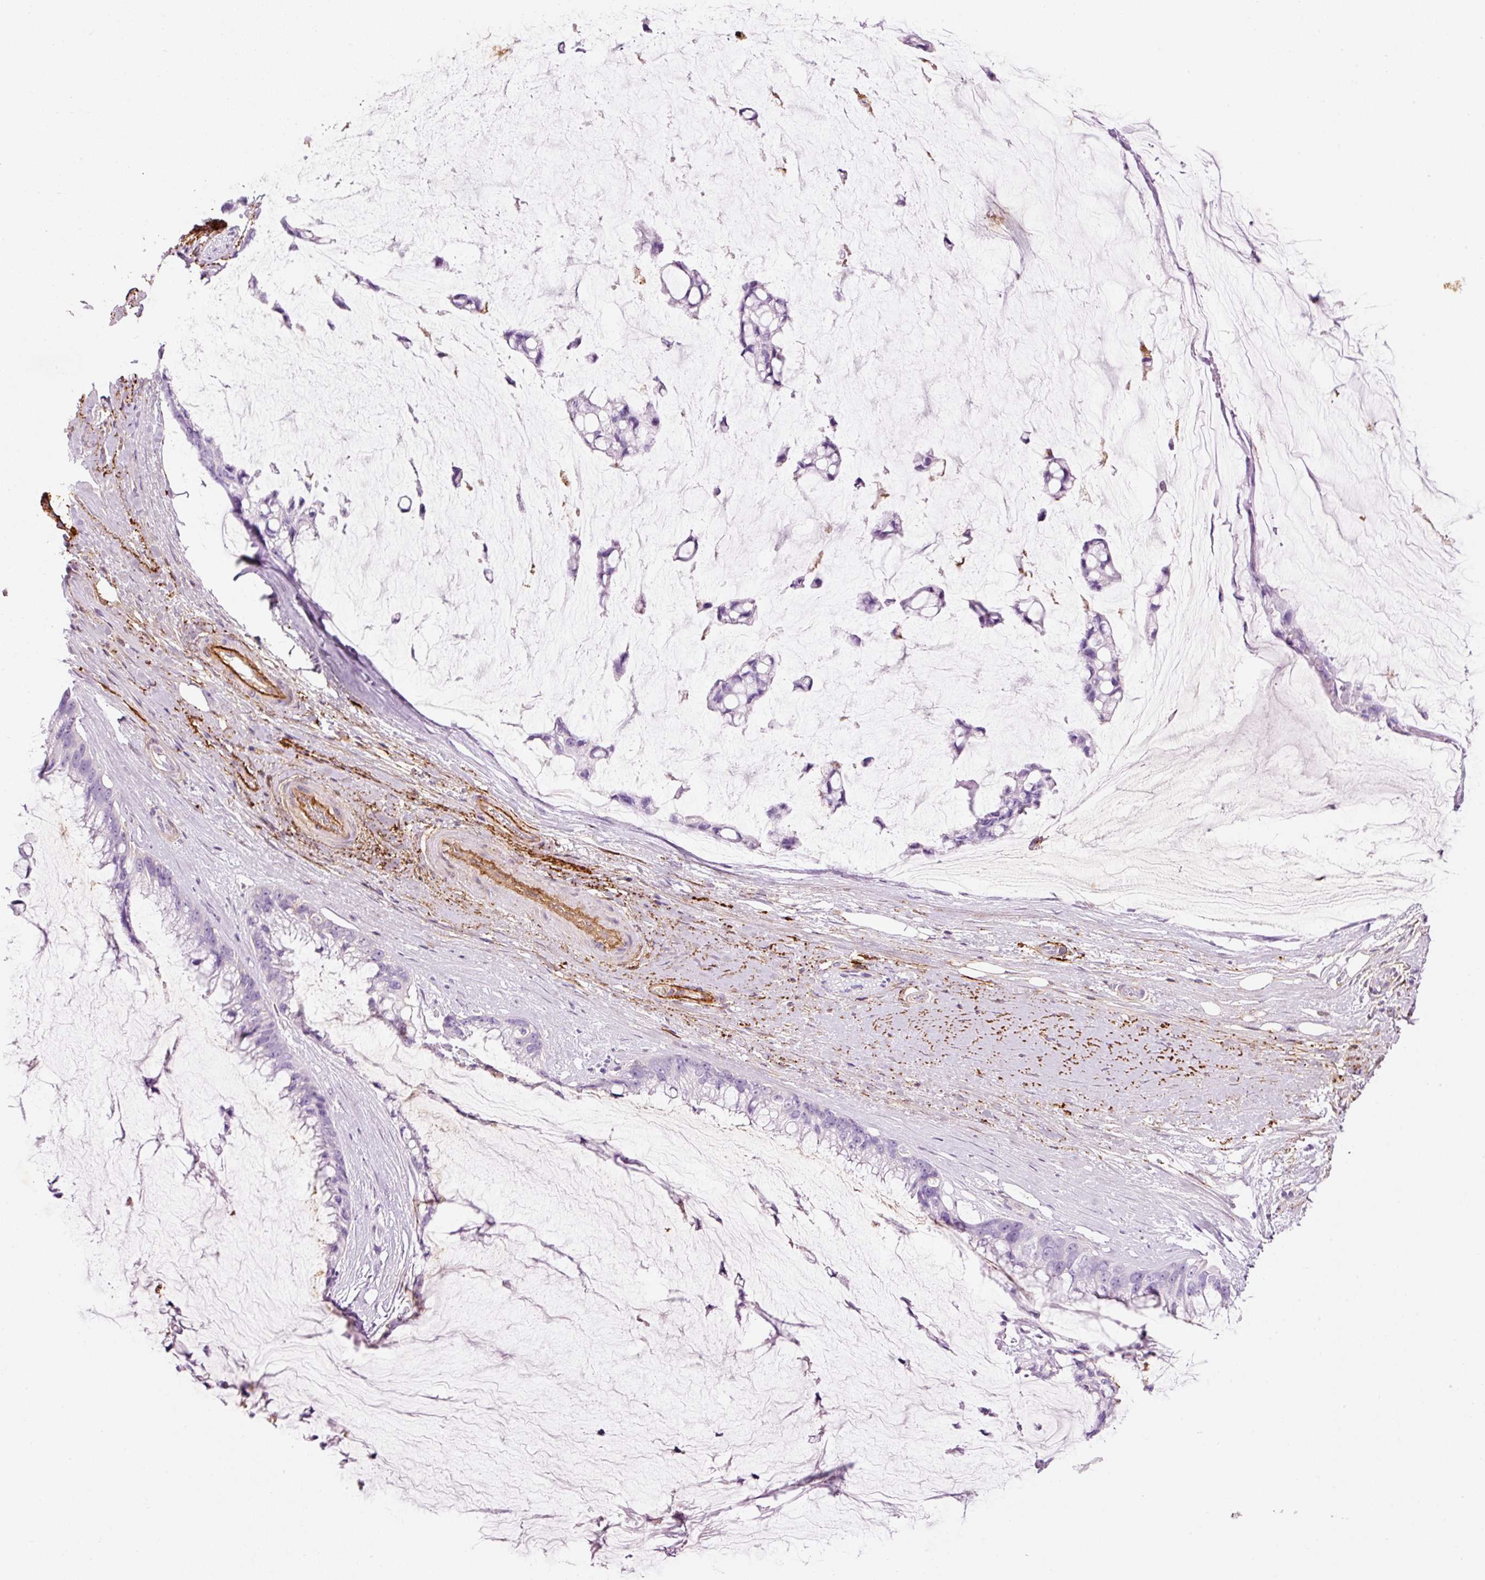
{"staining": {"intensity": "negative", "quantity": "none", "location": "none"}, "tissue": "ovarian cancer", "cell_type": "Tumor cells", "image_type": "cancer", "snomed": [{"axis": "morphology", "description": "Cystadenocarcinoma, mucinous, NOS"}, {"axis": "topography", "description": "Ovary"}], "caption": "Tumor cells are negative for protein expression in human ovarian cancer (mucinous cystadenocarcinoma). Brightfield microscopy of IHC stained with DAB (3,3'-diaminobenzidine) (brown) and hematoxylin (blue), captured at high magnification.", "gene": "MFAP4", "patient": {"sex": "female", "age": 39}}